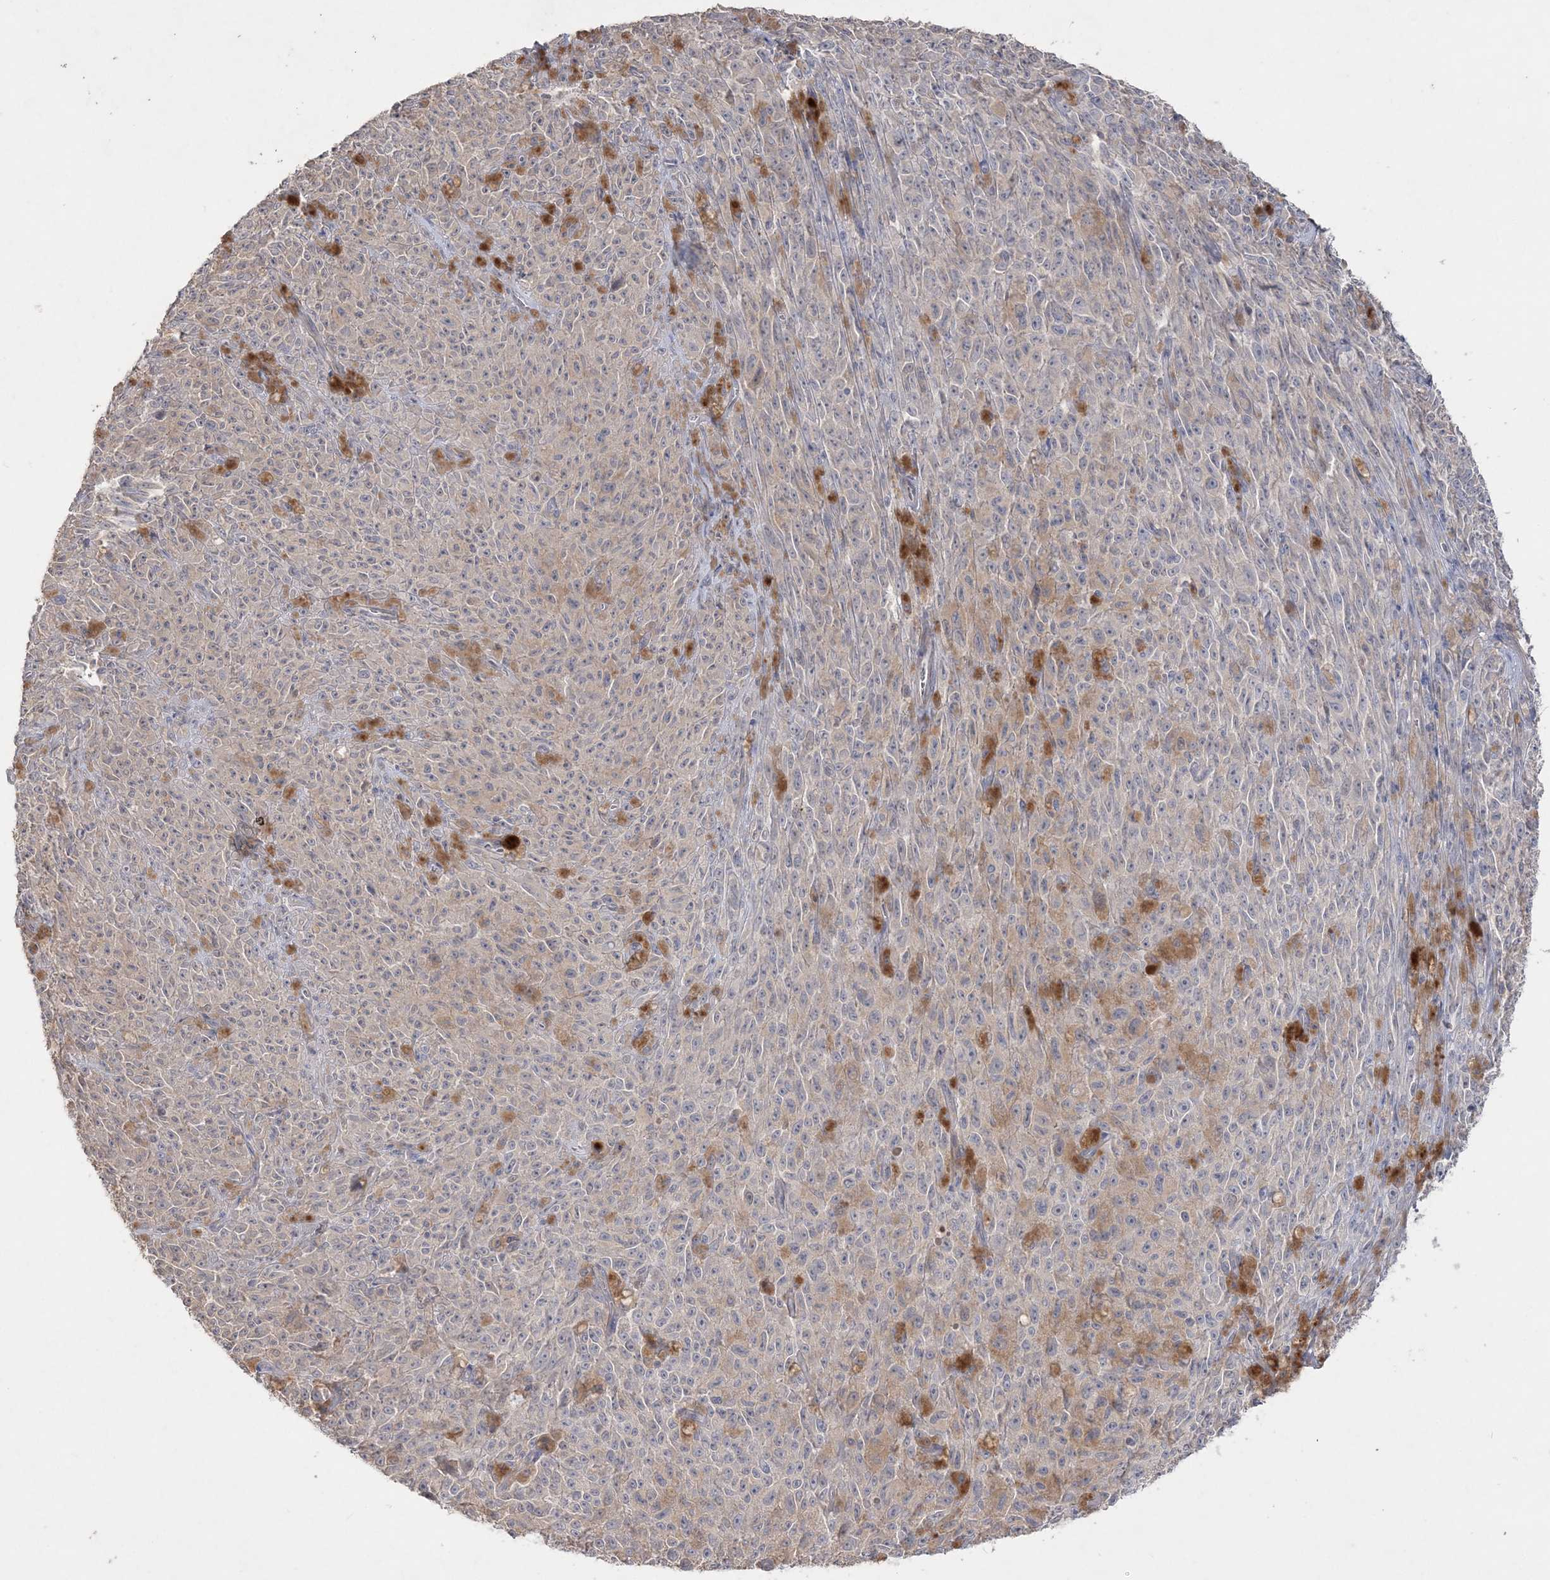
{"staining": {"intensity": "negative", "quantity": "none", "location": "none"}, "tissue": "melanoma", "cell_type": "Tumor cells", "image_type": "cancer", "snomed": [{"axis": "morphology", "description": "Malignant melanoma, NOS"}, {"axis": "topography", "description": "Skin"}], "caption": "A micrograph of human melanoma is negative for staining in tumor cells. The staining was performed using DAB (3,3'-diaminobenzidine) to visualize the protein expression in brown, while the nuclei were stained in blue with hematoxylin (Magnification: 20x).", "gene": "SH3BP4", "patient": {"sex": "female", "age": 82}}